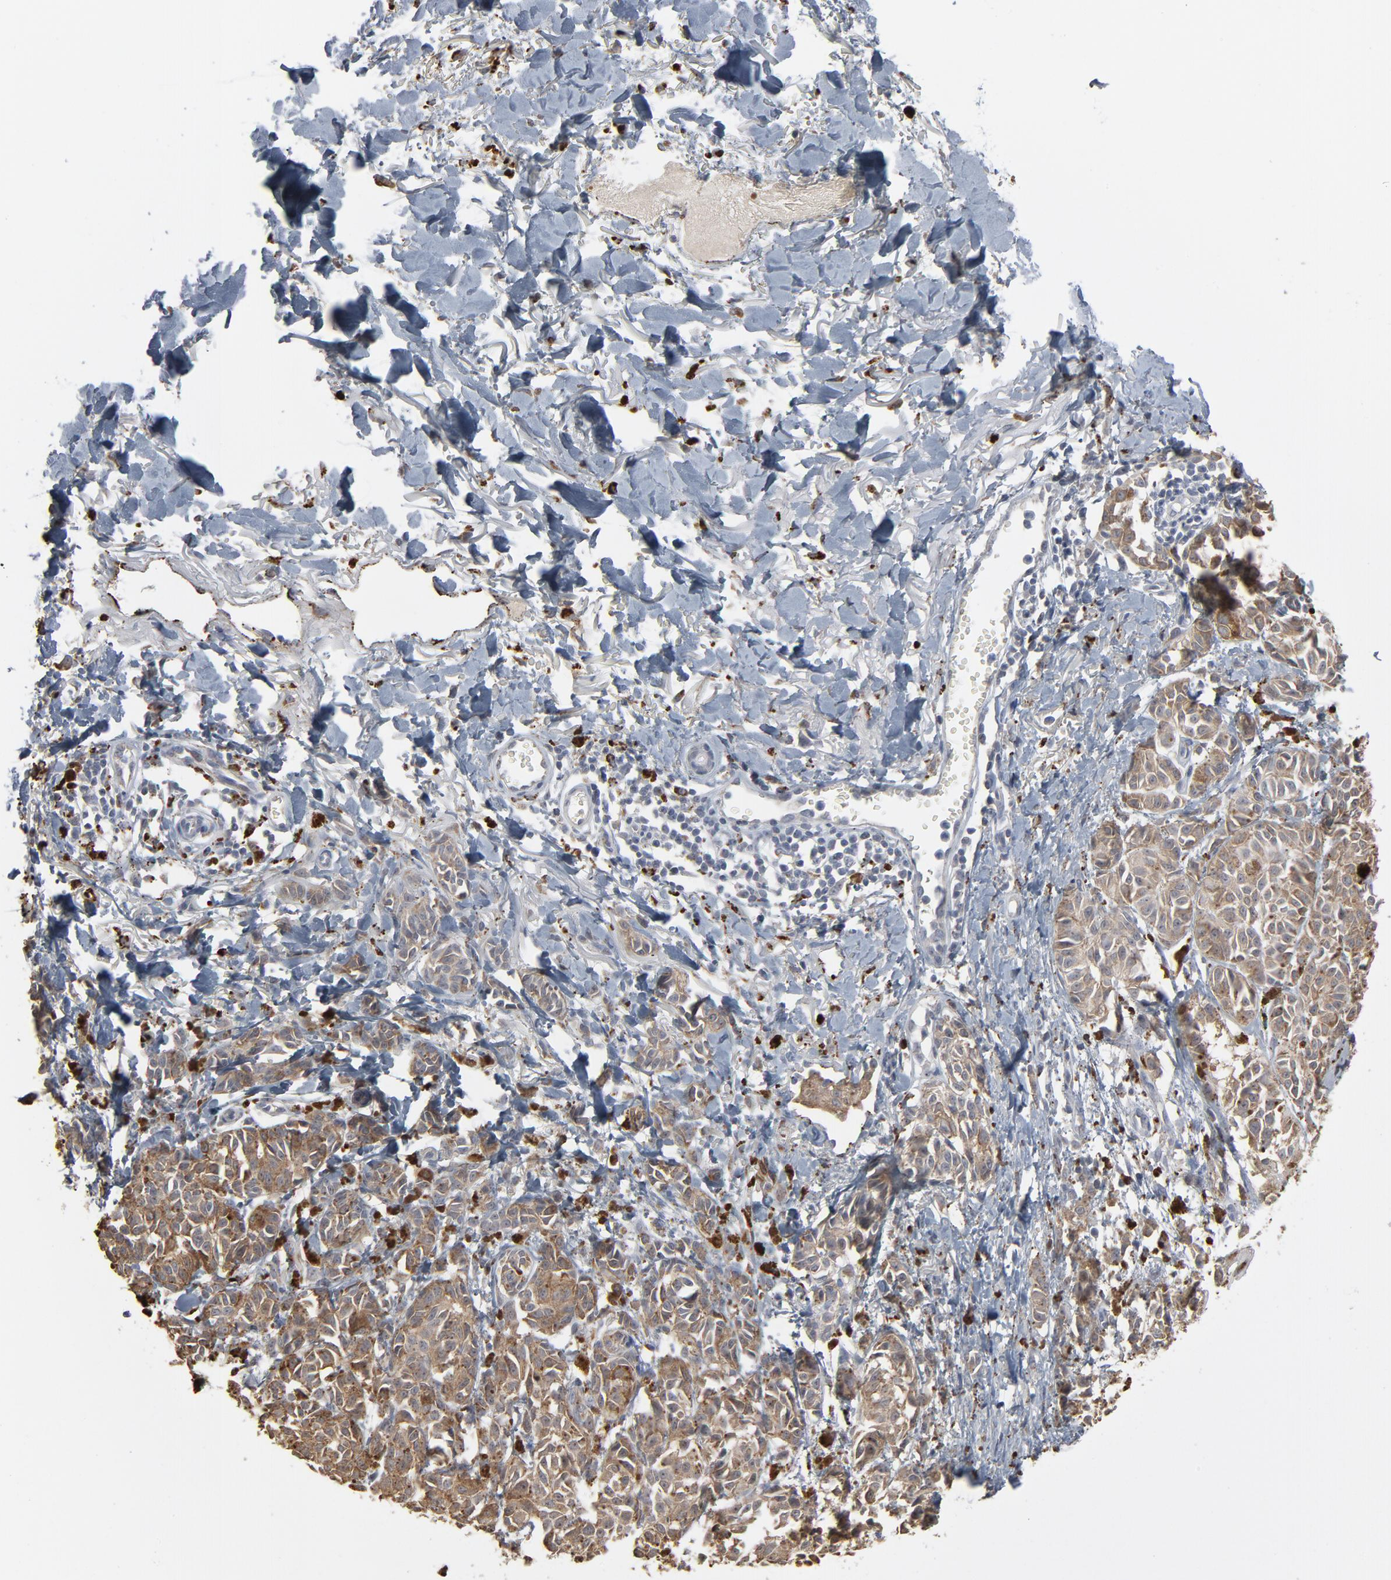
{"staining": {"intensity": "moderate", "quantity": ">75%", "location": "cytoplasmic/membranous"}, "tissue": "melanoma", "cell_type": "Tumor cells", "image_type": "cancer", "snomed": [{"axis": "morphology", "description": "Malignant melanoma, NOS"}, {"axis": "topography", "description": "Skin"}], "caption": "A brown stain highlights moderate cytoplasmic/membranous expression of a protein in human melanoma tumor cells. (DAB IHC, brown staining for protein, blue staining for nuclei).", "gene": "POMT2", "patient": {"sex": "male", "age": 76}}